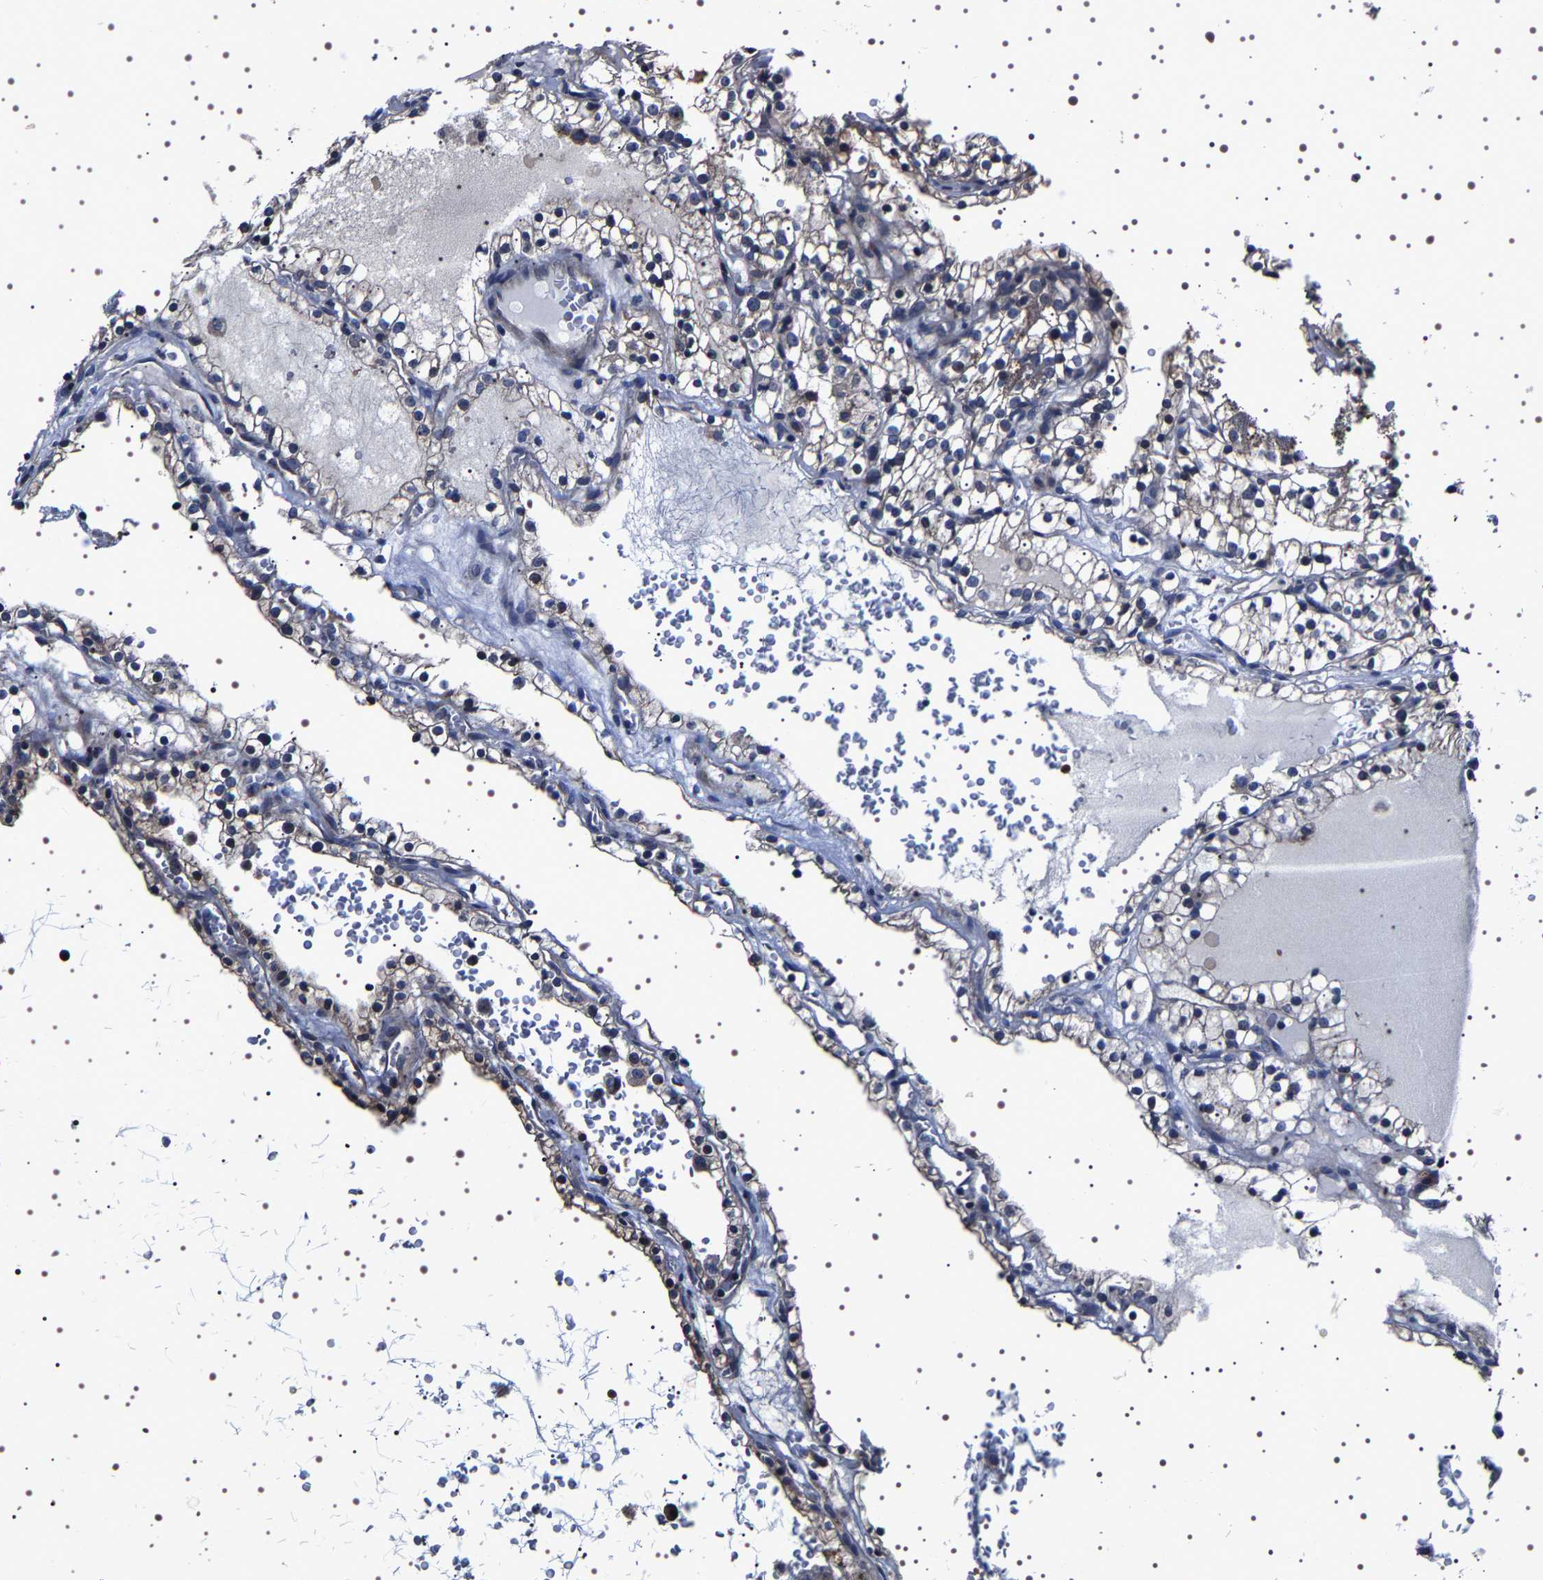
{"staining": {"intensity": "weak", "quantity": "25%-75%", "location": "cytoplasmic/membranous"}, "tissue": "renal cancer", "cell_type": "Tumor cells", "image_type": "cancer", "snomed": [{"axis": "morphology", "description": "Adenocarcinoma, NOS"}, {"axis": "topography", "description": "Kidney"}], "caption": "A micrograph of human renal adenocarcinoma stained for a protein demonstrates weak cytoplasmic/membranous brown staining in tumor cells.", "gene": "TARBP1", "patient": {"sex": "female", "age": 41}}